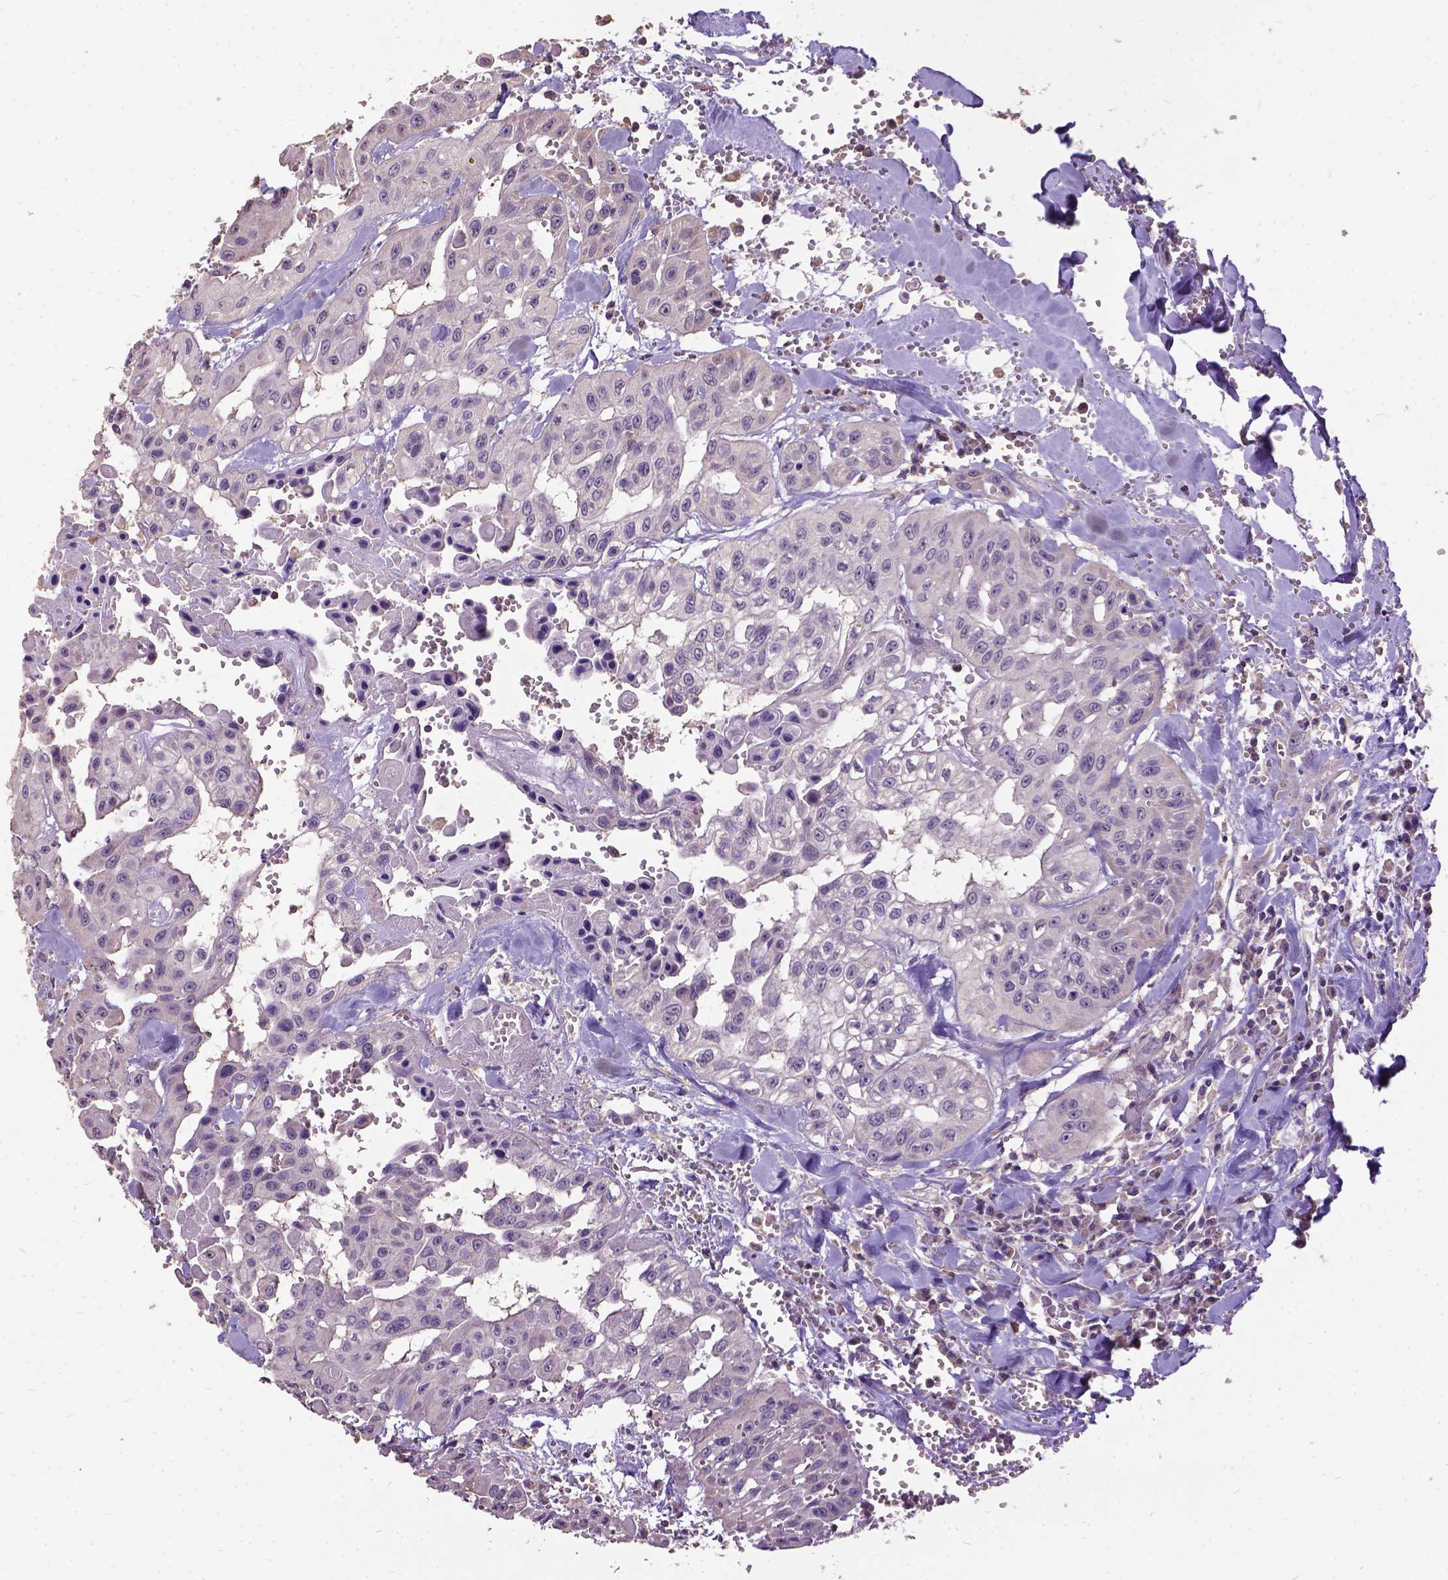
{"staining": {"intensity": "weak", "quantity": "25%-75%", "location": "cytoplasmic/membranous"}, "tissue": "head and neck cancer", "cell_type": "Tumor cells", "image_type": "cancer", "snomed": [{"axis": "morphology", "description": "Adenocarcinoma, NOS"}, {"axis": "topography", "description": "Head-Neck"}], "caption": "There is low levels of weak cytoplasmic/membranous staining in tumor cells of adenocarcinoma (head and neck), as demonstrated by immunohistochemical staining (brown color).", "gene": "DQX1", "patient": {"sex": "male", "age": 73}}